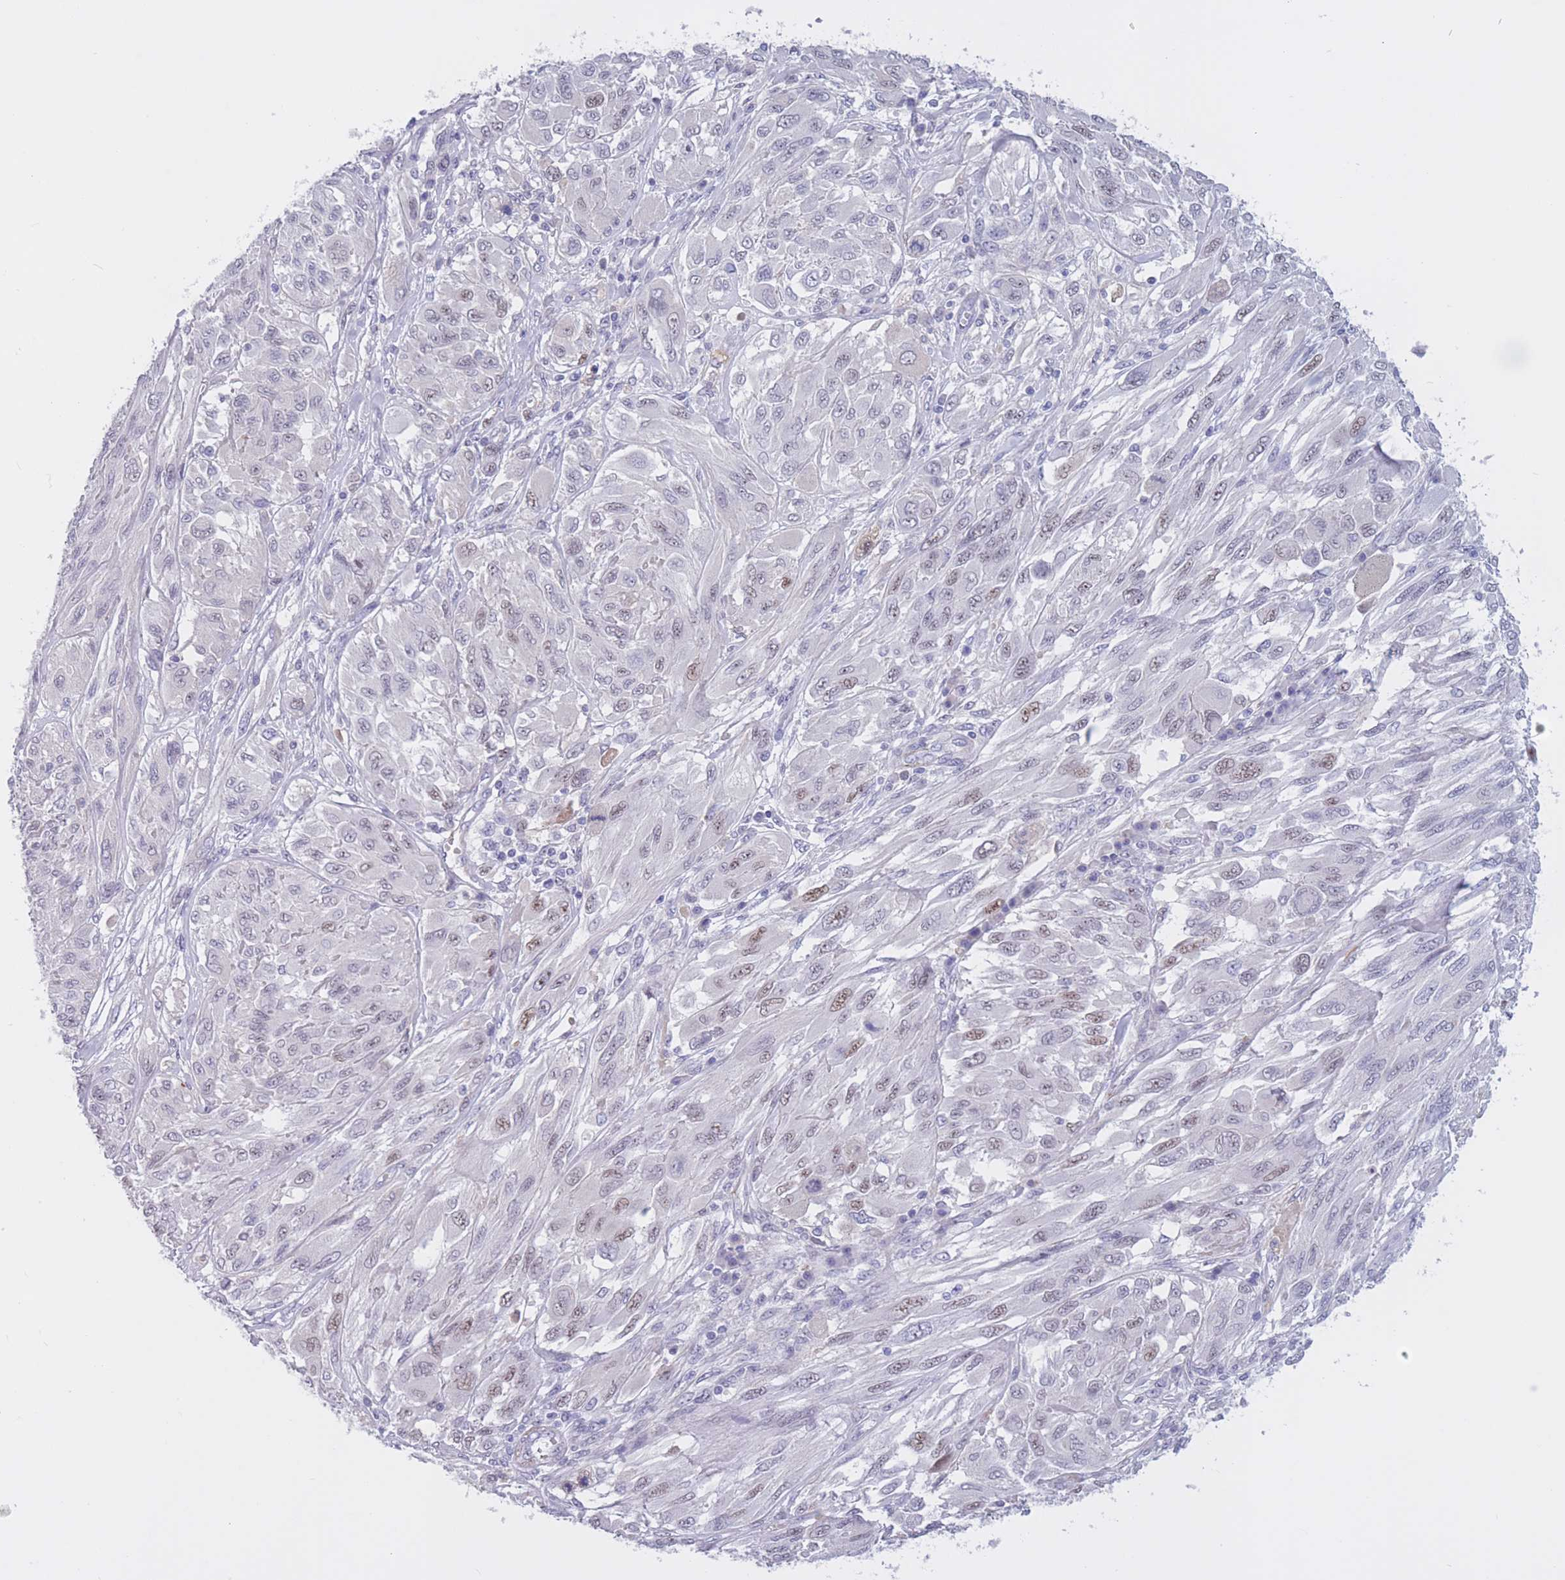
{"staining": {"intensity": "moderate", "quantity": "<25%", "location": "nuclear"}, "tissue": "melanoma", "cell_type": "Tumor cells", "image_type": "cancer", "snomed": [{"axis": "morphology", "description": "Malignant melanoma, NOS"}, {"axis": "topography", "description": "Skin"}], "caption": "Immunohistochemistry micrograph of neoplastic tissue: human melanoma stained using immunohistochemistry (IHC) shows low levels of moderate protein expression localized specifically in the nuclear of tumor cells, appearing as a nuclear brown color.", "gene": "BOP1", "patient": {"sex": "female", "age": 91}}